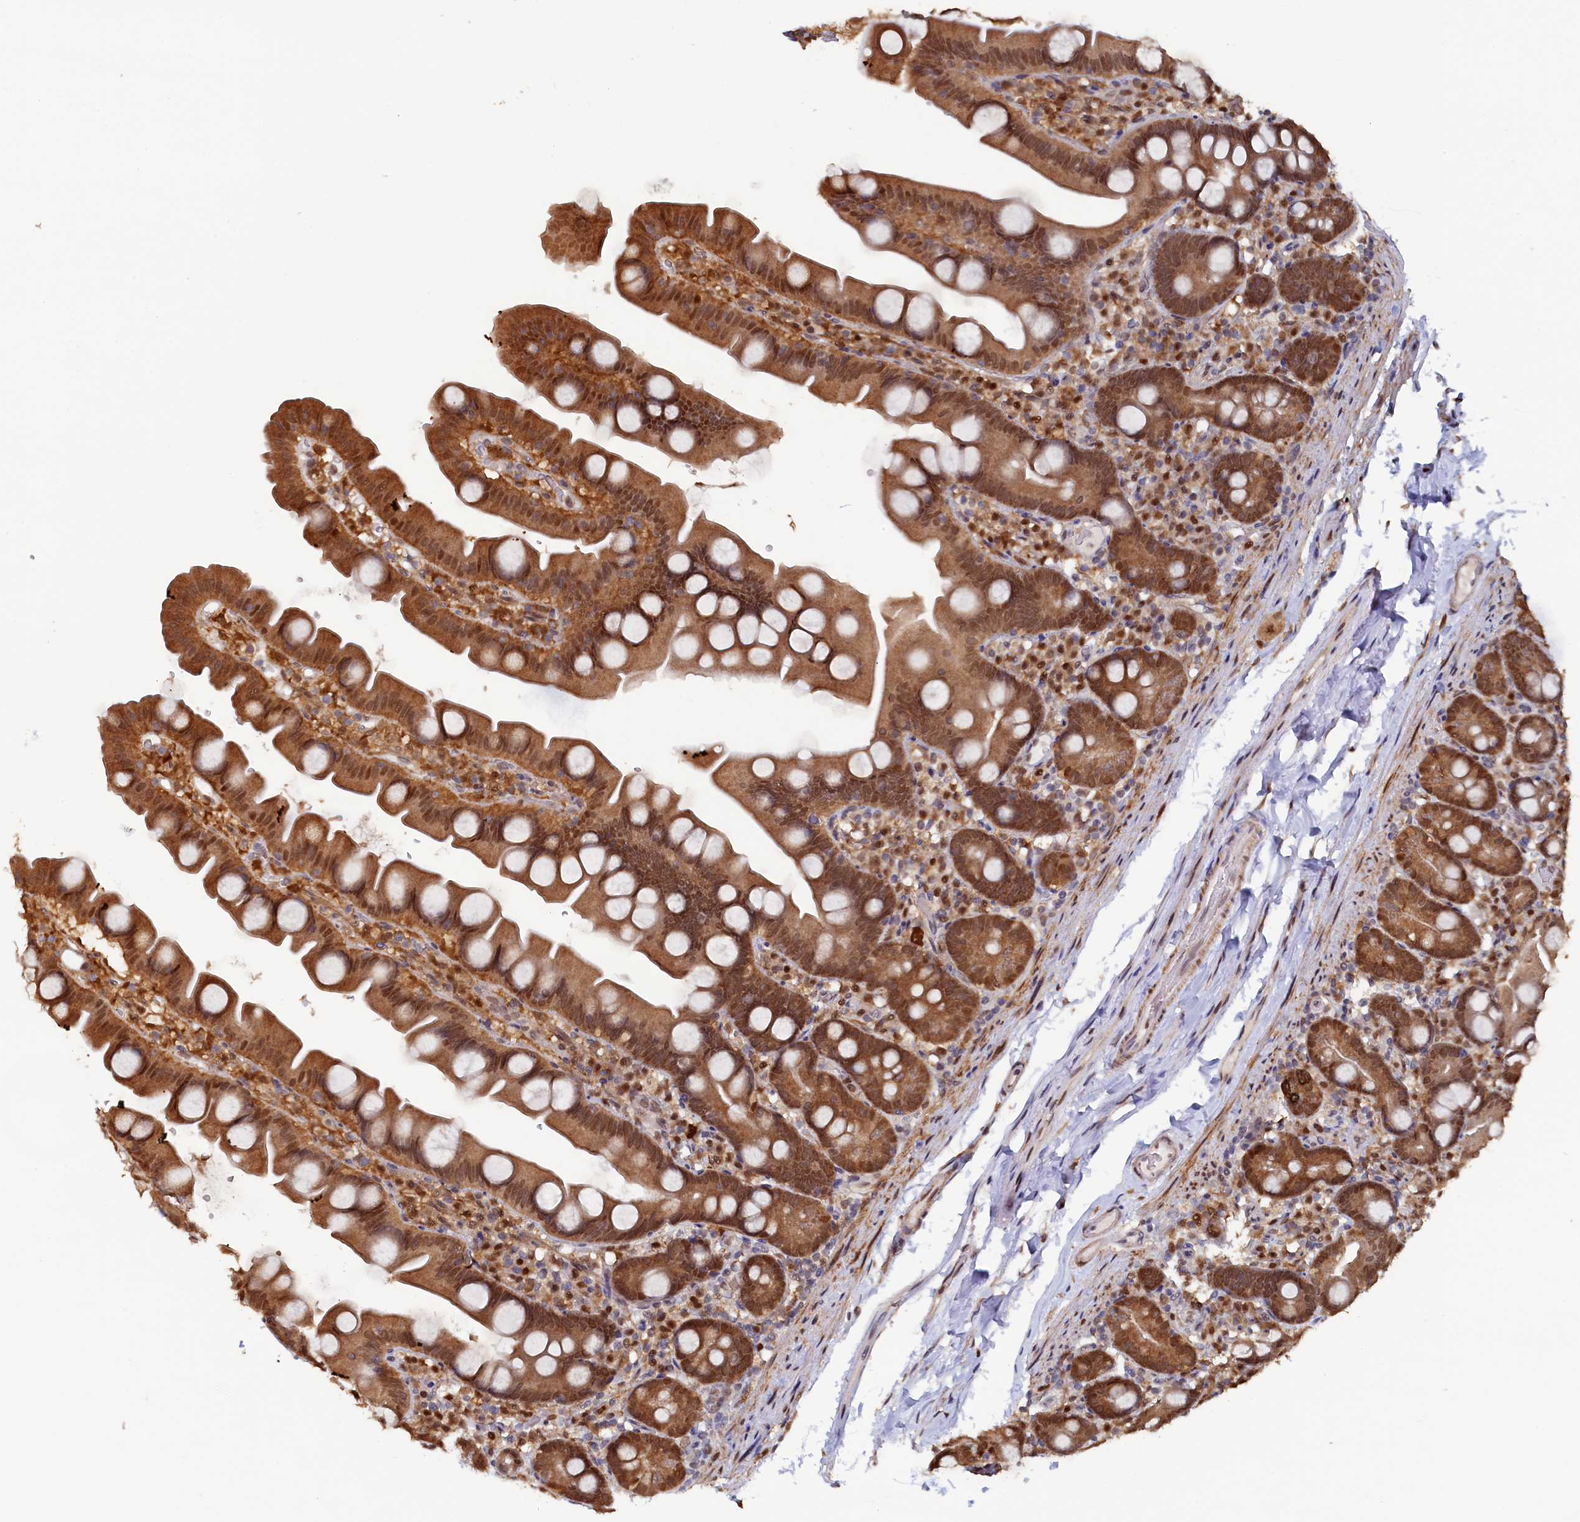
{"staining": {"intensity": "moderate", "quantity": "25%-75%", "location": "cytoplasmic/membranous,nuclear"}, "tissue": "small intestine", "cell_type": "Glandular cells", "image_type": "normal", "snomed": [{"axis": "morphology", "description": "Normal tissue, NOS"}, {"axis": "topography", "description": "Small intestine"}], "caption": "Benign small intestine demonstrates moderate cytoplasmic/membranous,nuclear staining in approximately 25%-75% of glandular cells (Brightfield microscopy of DAB IHC at high magnification)..", "gene": "AHCY", "patient": {"sex": "female", "age": 68}}